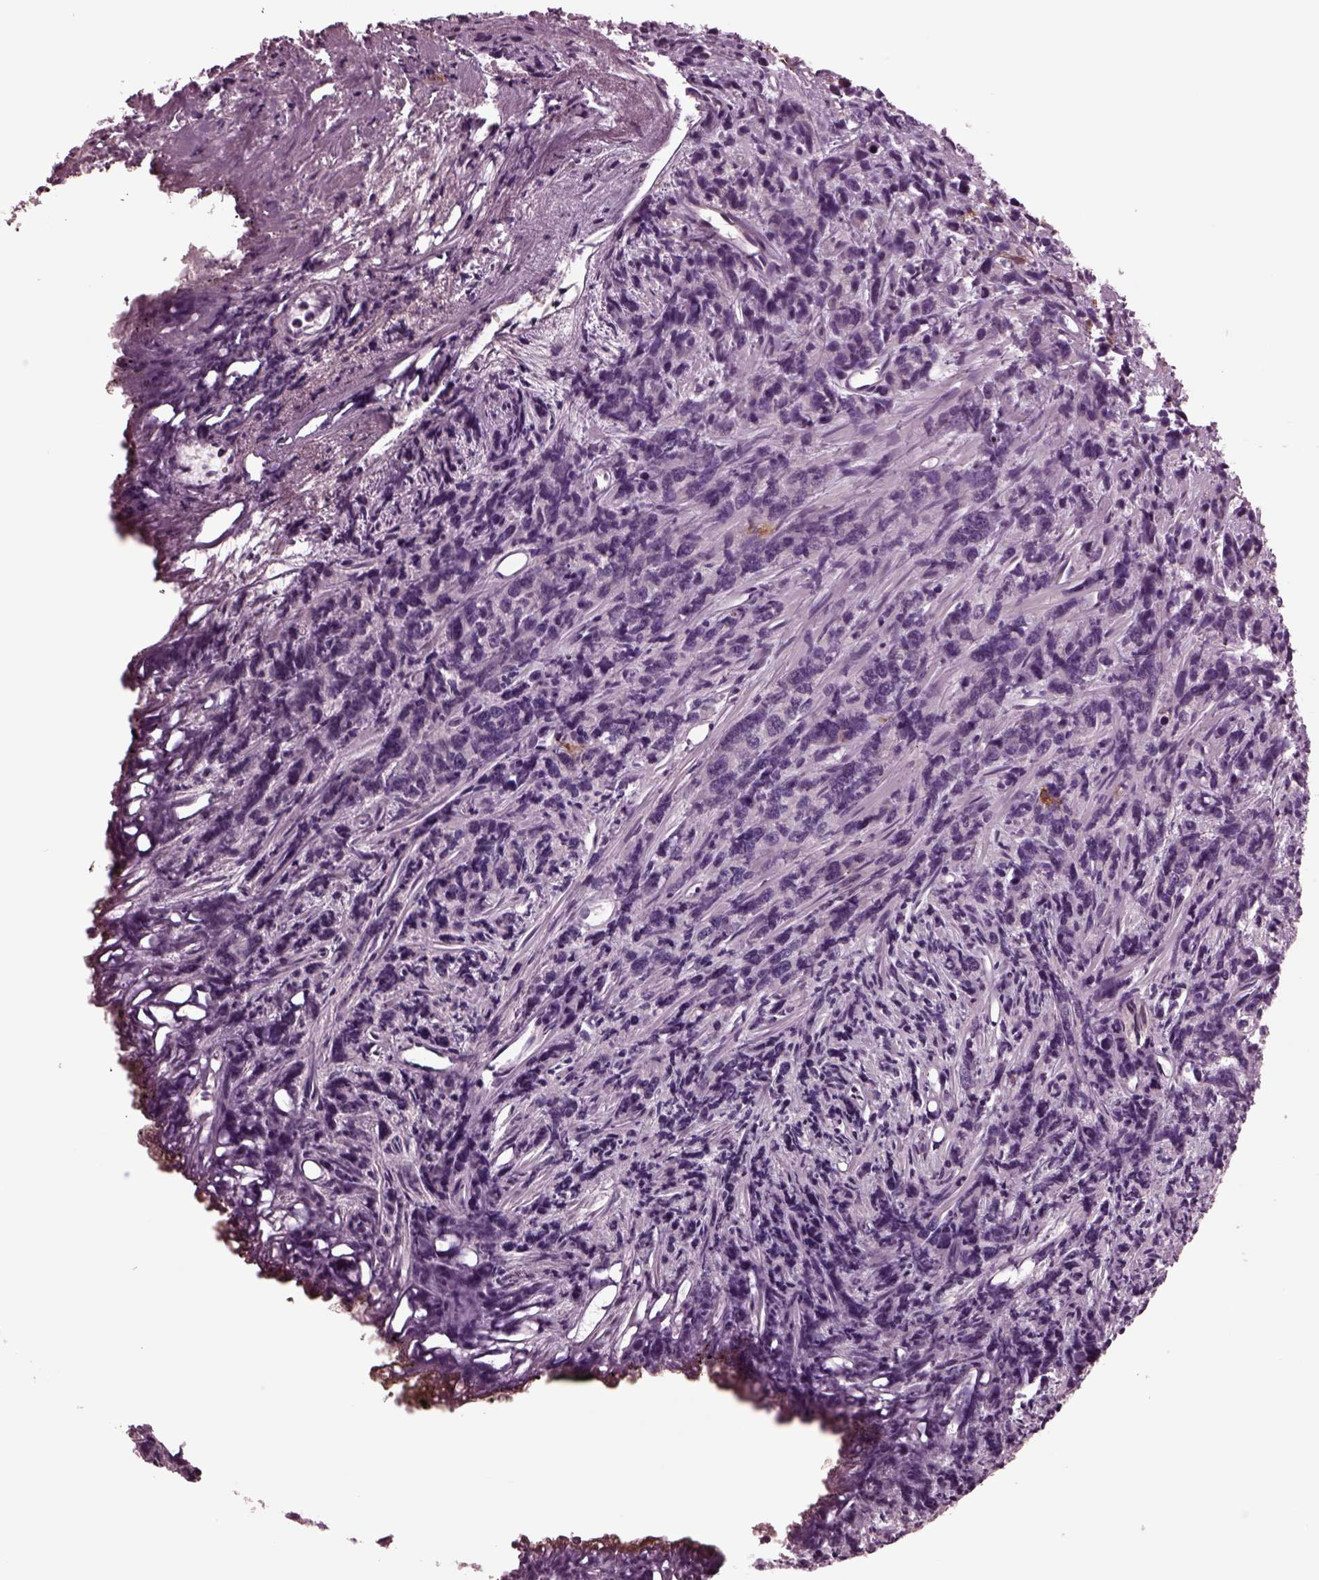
{"staining": {"intensity": "negative", "quantity": "none", "location": "none"}, "tissue": "prostate cancer", "cell_type": "Tumor cells", "image_type": "cancer", "snomed": [{"axis": "morphology", "description": "Adenocarcinoma, High grade"}, {"axis": "topography", "description": "Prostate"}], "caption": "Immunohistochemical staining of human prostate cancer (adenocarcinoma (high-grade)) exhibits no significant expression in tumor cells.", "gene": "AP4M1", "patient": {"sex": "male", "age": 77}}